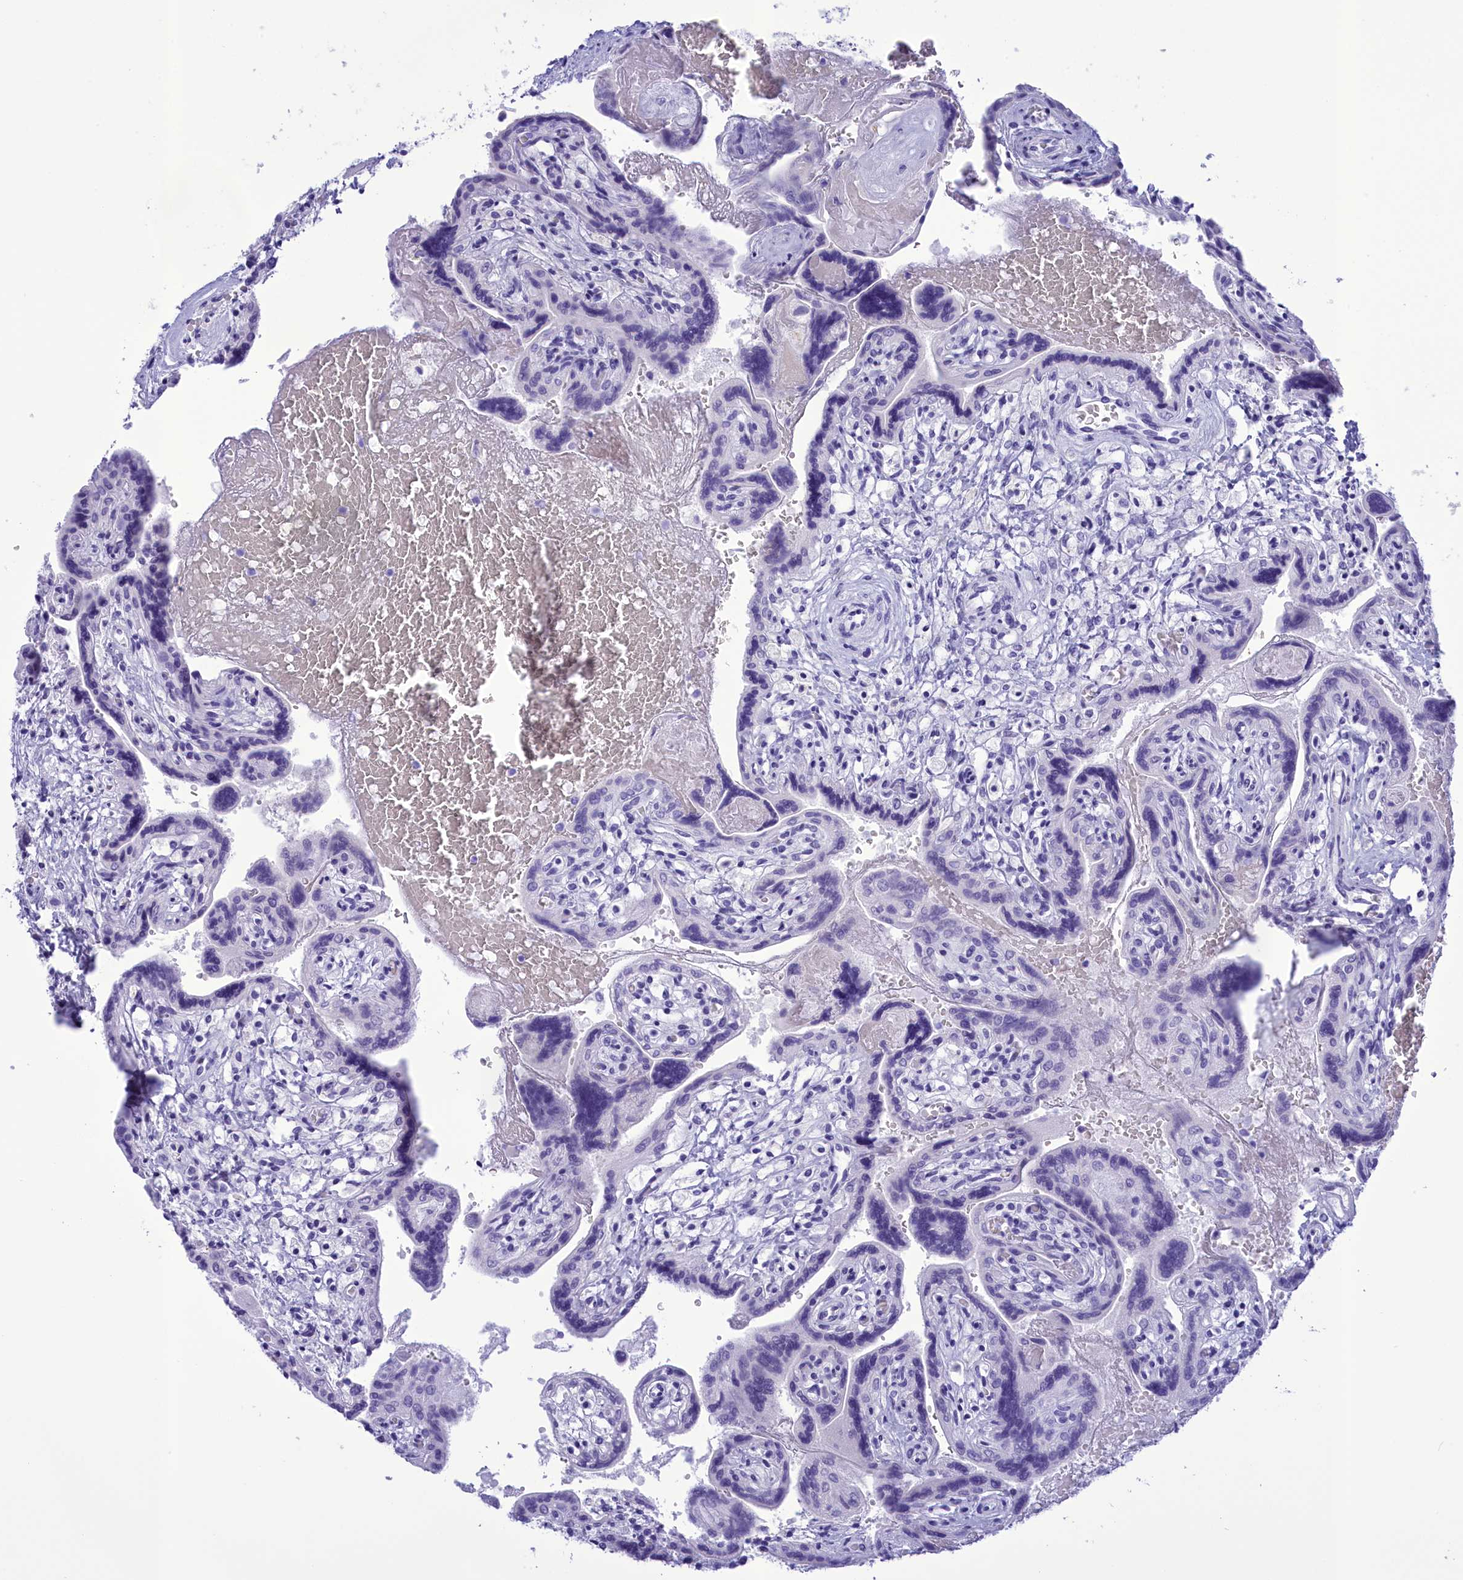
{"staining": {"intensity": "negative", "quantity": "none", "location": "none"}, "tissue": "placenta", "cell_type": "Trophoblastic cells", "image_type": "normal", "snomed": [{"axis": "morphology", "description": "Normal tissue, NOS"}, {"axis": "topography", "description": "Placenta"}], "caption": "An immunohistochemistry (IHC) micrograph of benign placenta is shown. There is no staining in trophoblastic cells of placenta. (Stains: DAB (3,3'-diaminobenzidine) IHC with hematoxylin counter stain, Microscopy: brightfield microscopy at high magnification).", "gene": "BRI3", "patient": {"sex": "female", "age": 37}}